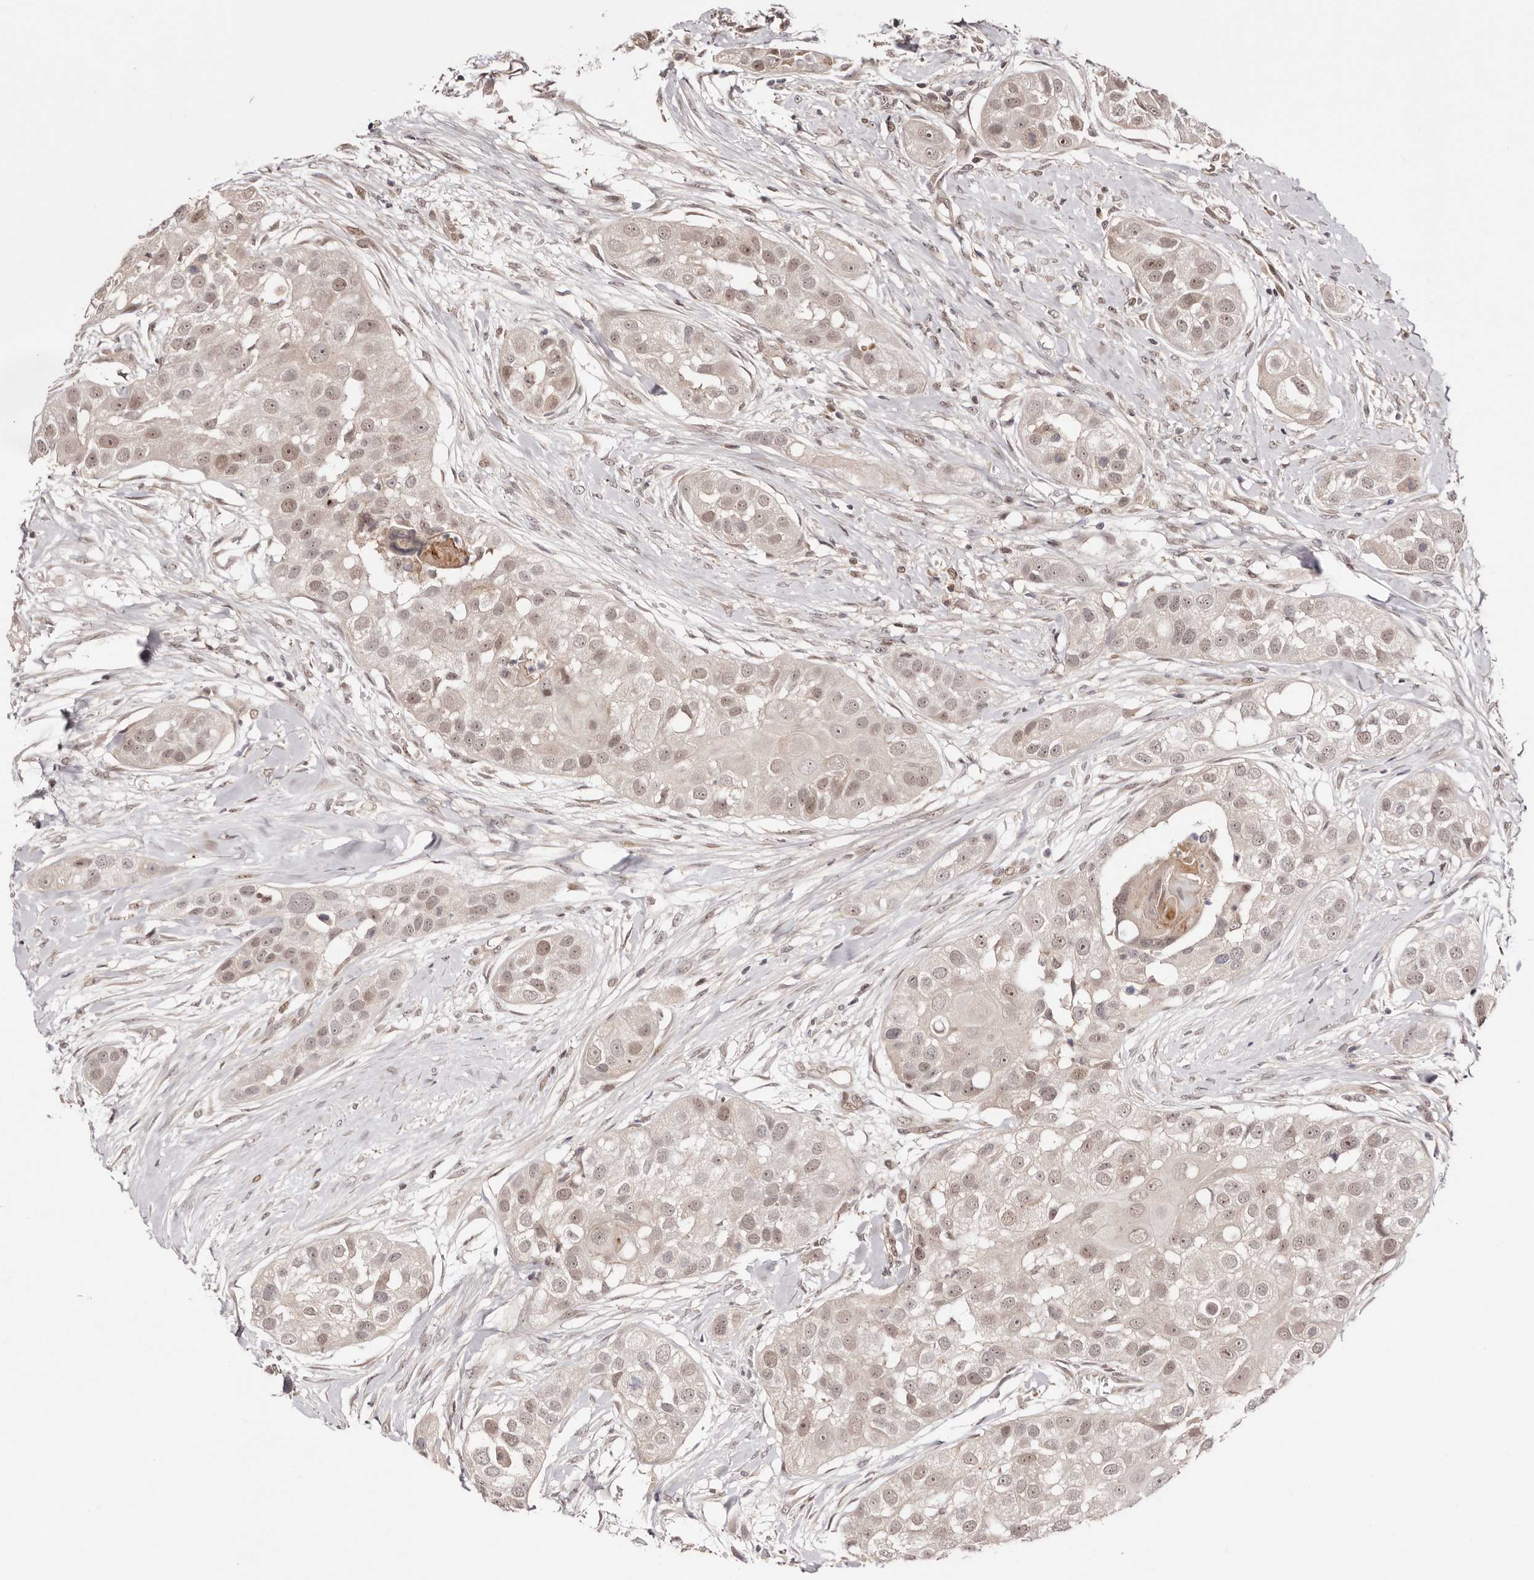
{"staining": {"intensity": "weak", "quantity": ">75%", "location": "nuclear"}, "tissue": "head and neck cancer", "cell_type": "Tumor cells", "image_type": "cancer", "snomed": [{"axis": "morphology", "description": "Normal tissue, NOS"}, {"axis": "morphology", "description": "Squamous cell carcinoma, NOS"}, {"axis": "topography", "description": "Skeletal muscle"}, {"axis": "topography", "description": "Head-Neck"}], "caption": "High-magnification brightfield microscopy of head and neck cancer (squamous cell carcinoma) stained with DAB (brown) and counterstained with hematoxylin (blue). tumor cells exhibit weak nuclear expression is seen in about>75% of cells. Using DAB (3,3'-diaminobenzidine) (brown) and hematoxylin (blue) stains, captured at high magnification using brightfield microscopy.", "gene": "EGR3", "patient": {"sex": "male", "age": 51}}